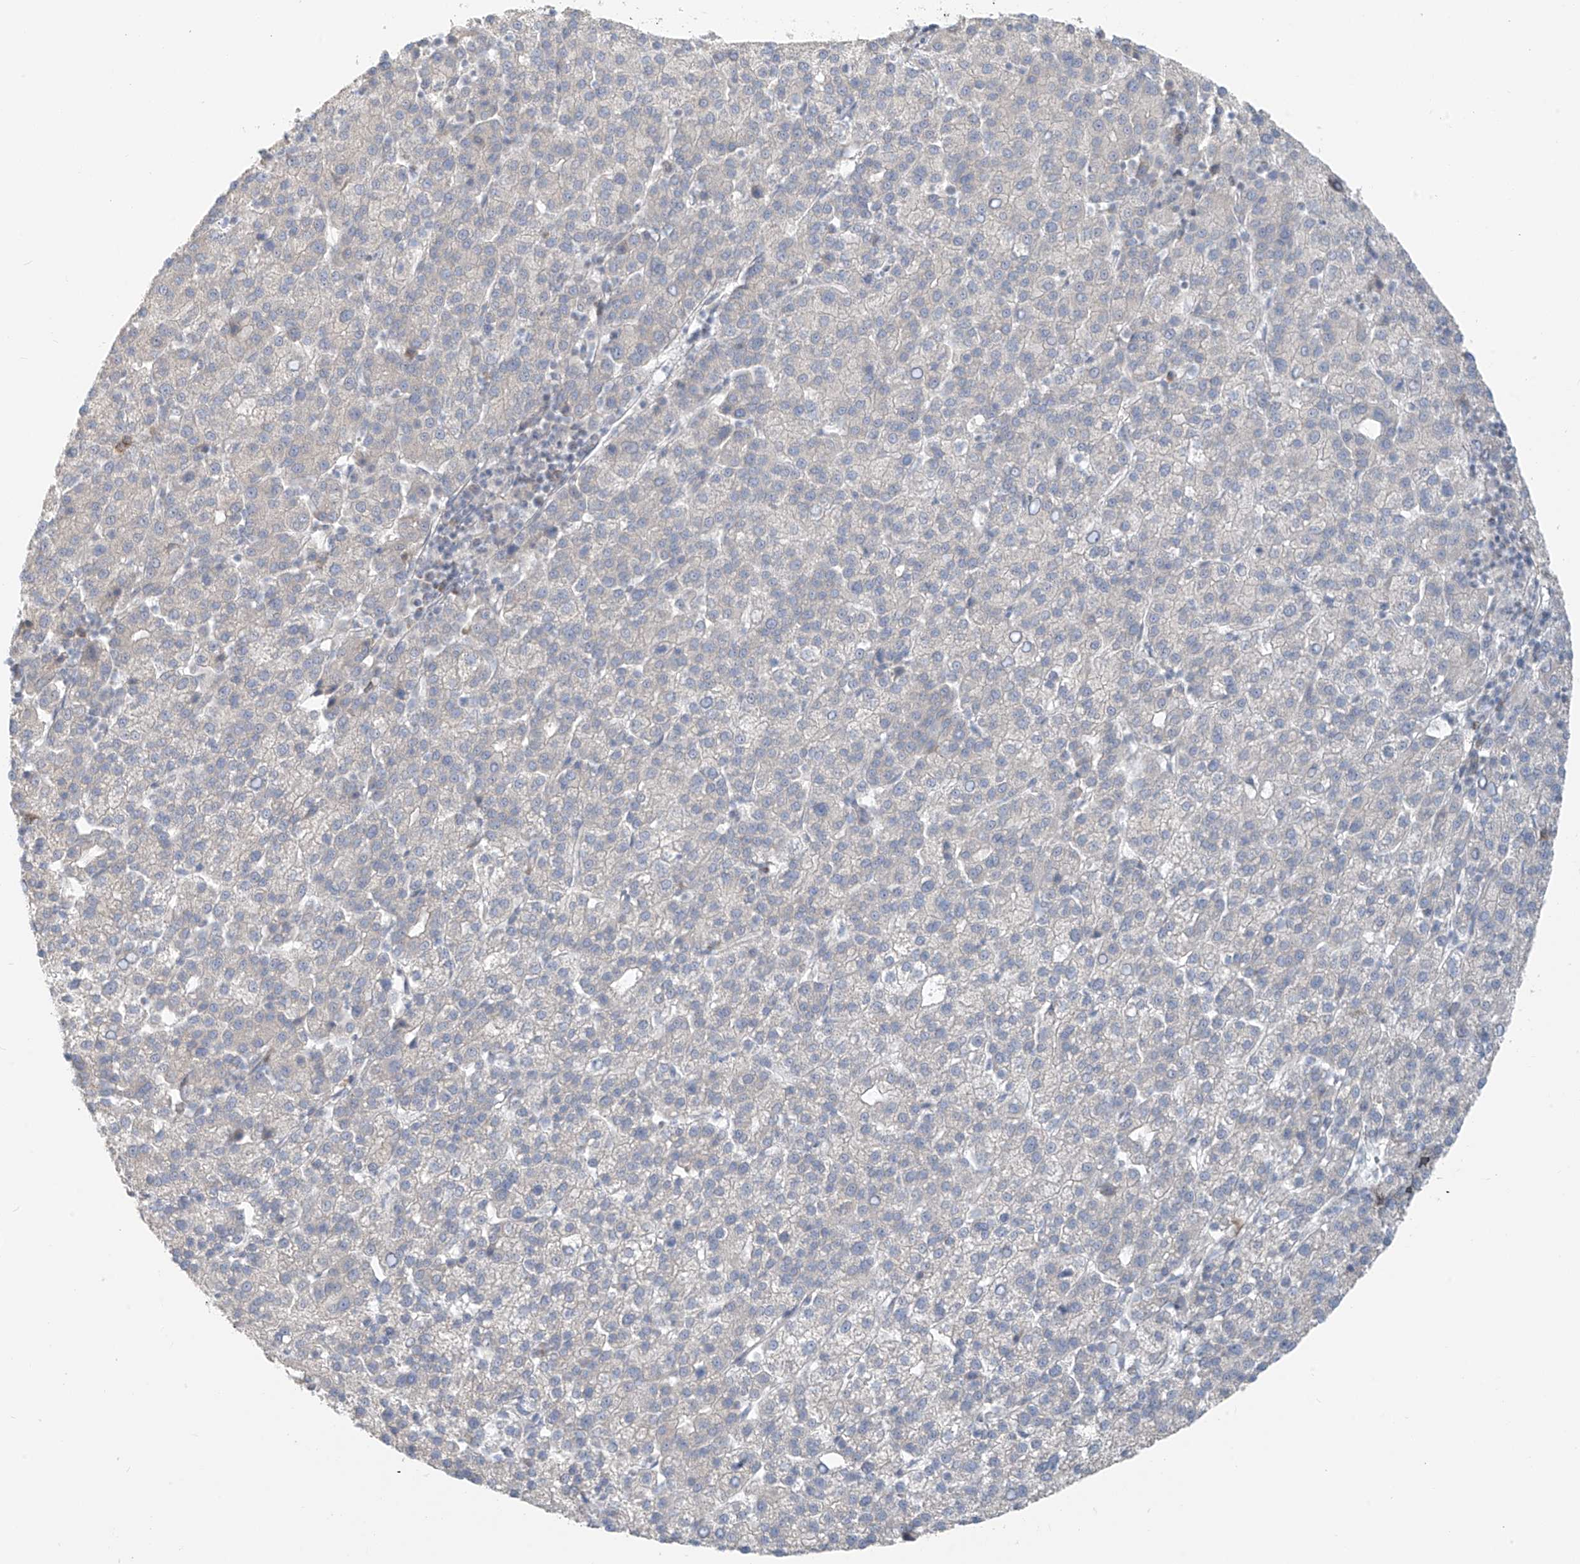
{"staining": {"intensity": "negative", "quantity": "none", "location": "none"}, "tissue": "liver cancer", "cell_type": "Tumor cells", "image_type": "cancer", "snomed": [{"axis": "morphology", "description": "Carcinoma, Hepatocellular, NOS"}, {"axis": "topography", "description": "Liver"}], "caption": "Micrograph shows no significant protein expression in tumor cells of liver cancer (hepatocellular carcinoma).", "gene": "UST", "patient": {"sex": "female", "age": 58}}